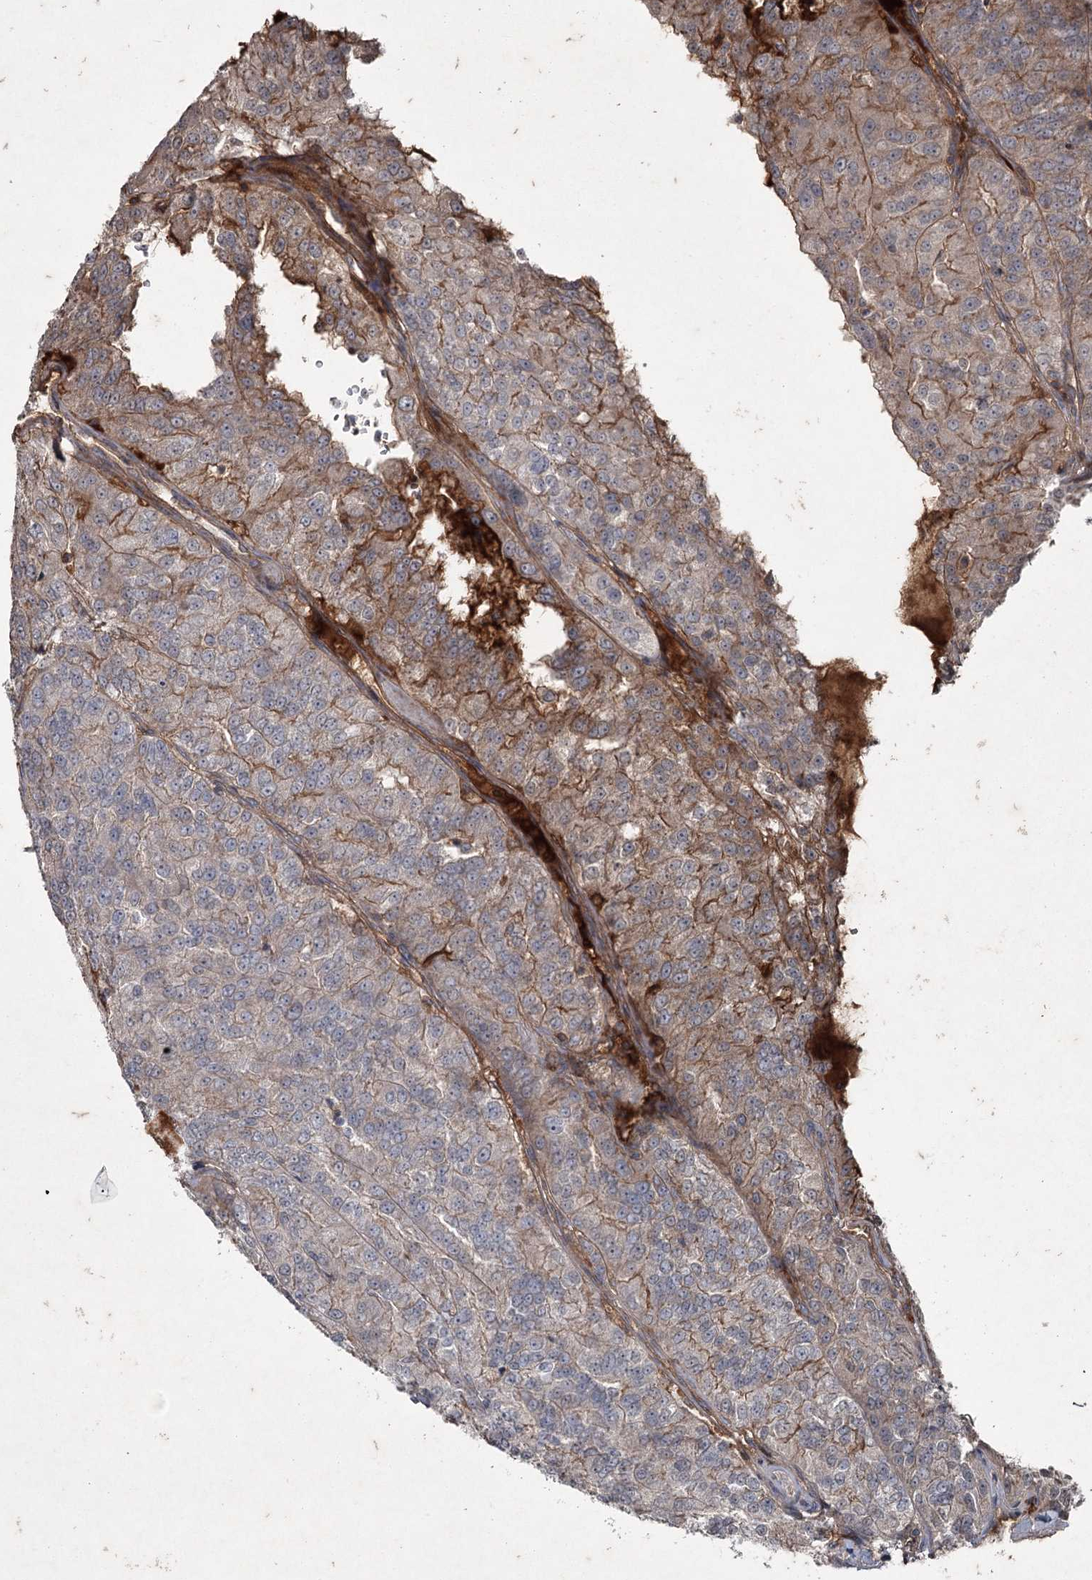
{"staining": {"intensity": "moderate", "quantity": "25%-75%", "location": "cytoplasmic/membranous"}, "tissue": "renal cancer", "cell_type": "Tumor cells", "image_type": "cancer", "snomed": [{"axis": "morphology", "description": "Adenocarcinoma, NOS"}, {"axis": "topography", "description": "Kidney"}], "caption": "A high-resolution image shows immunohistochemistry (IHC) staining of adenocarcinoma (renal), which shows moderate cytoplasmic/membranous staining in about 25%-75% of tumor cells.", "gene": "PGLYRP2", "patient": {"sex": "female", "age": 63}}